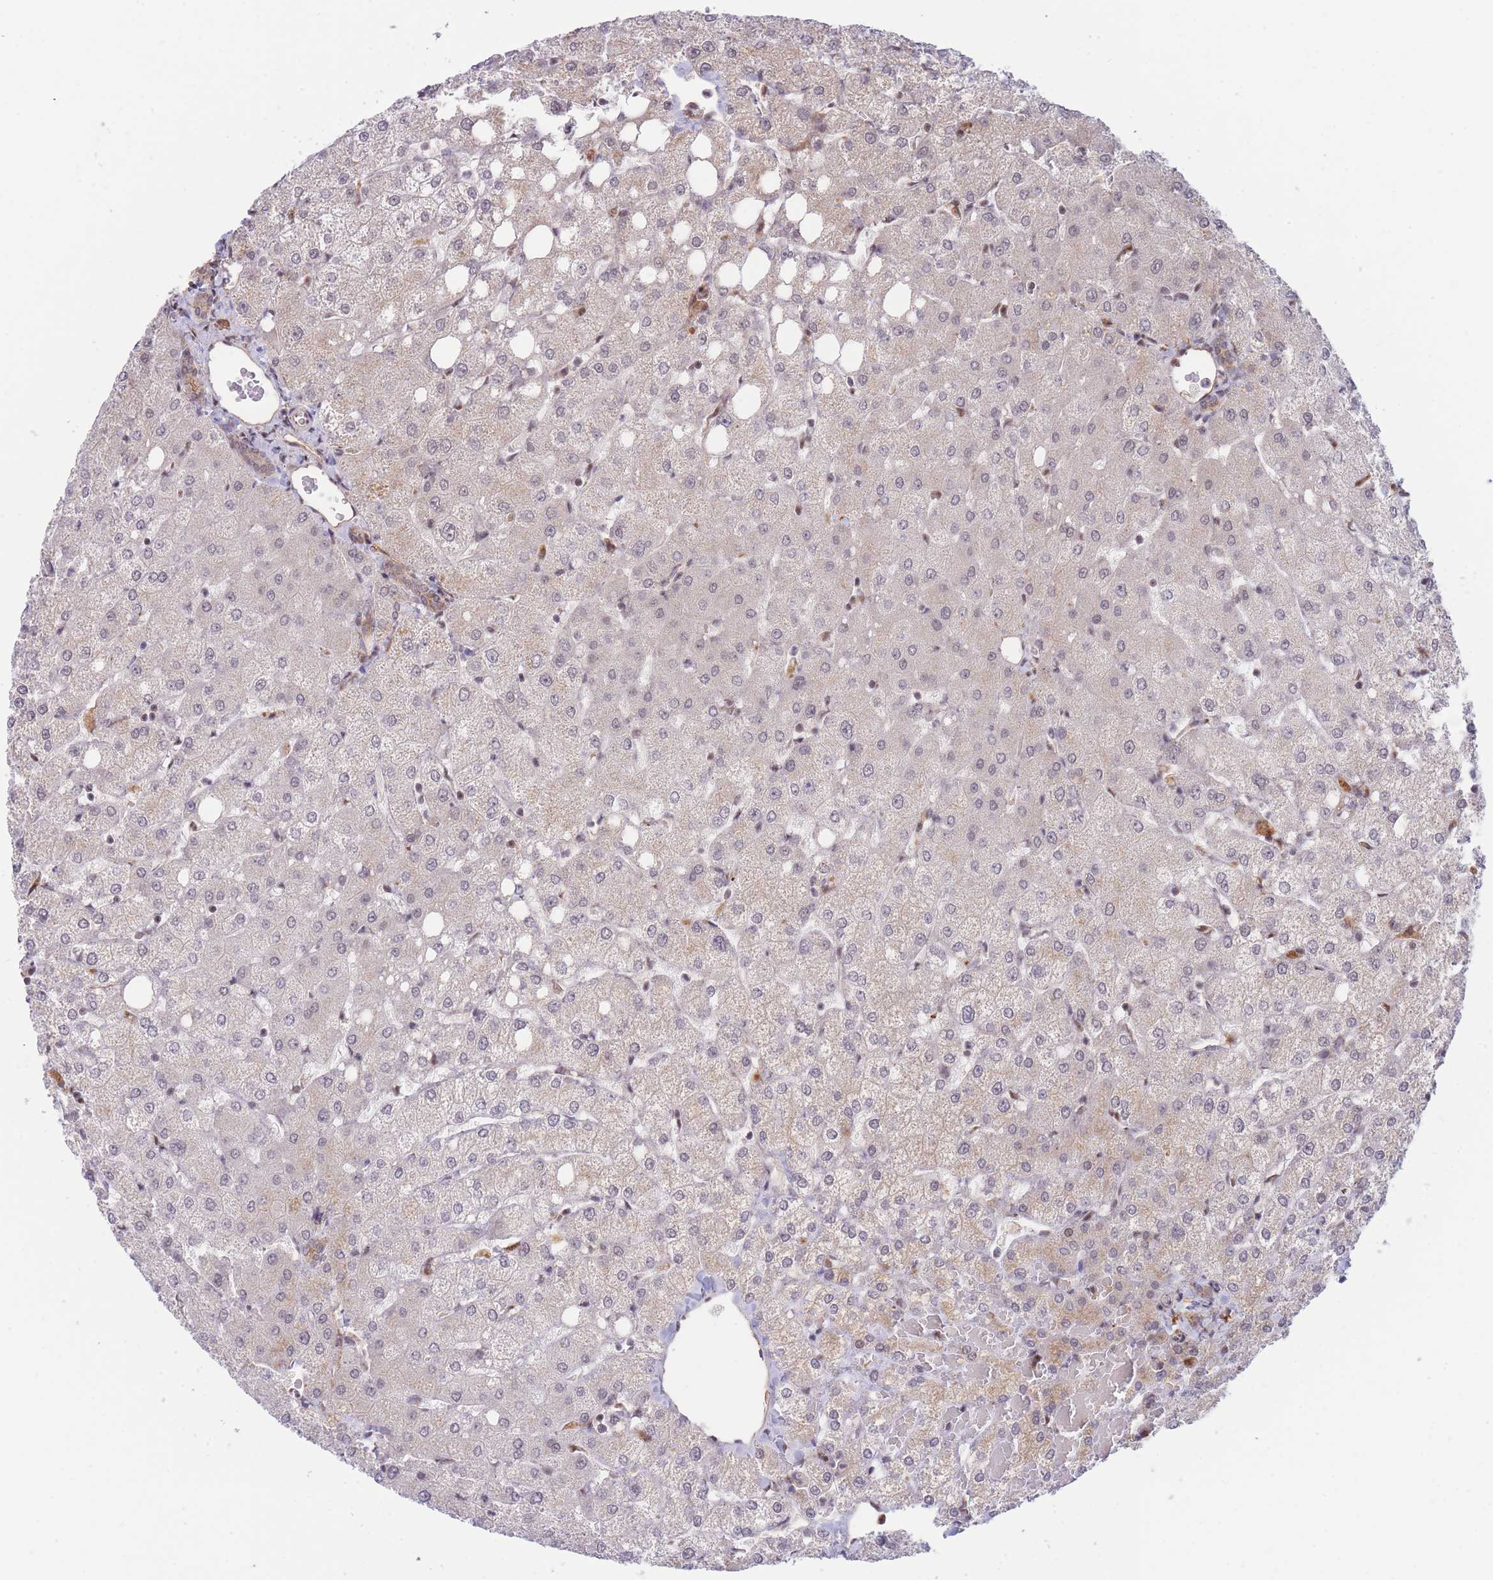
{"staining": {"intensity": "weak", "quantity": ">75%", "location": "cytoplasmic/membranous"}, "tissue": "liver", "cell_type": "Cholangiocytes", "image_type": "normal", "snomed": [{"axis": "morphology", "description": "Normal tissue, NOS"}, {"axis": "topography", "description": "Liver"}], "caption": "A brown stain highlights weak cytoplasmic/membranous staining of a protein in cholangiocytes of unremarkable liver. The staining was performed using DAB (3,3'-diaminobenzidine), with brown indicating positive protein expression. Nuclei are stained blue with hematoxylin.", "gene": "BOD1L1", "patient": {"sex": "female", "age": 54}}